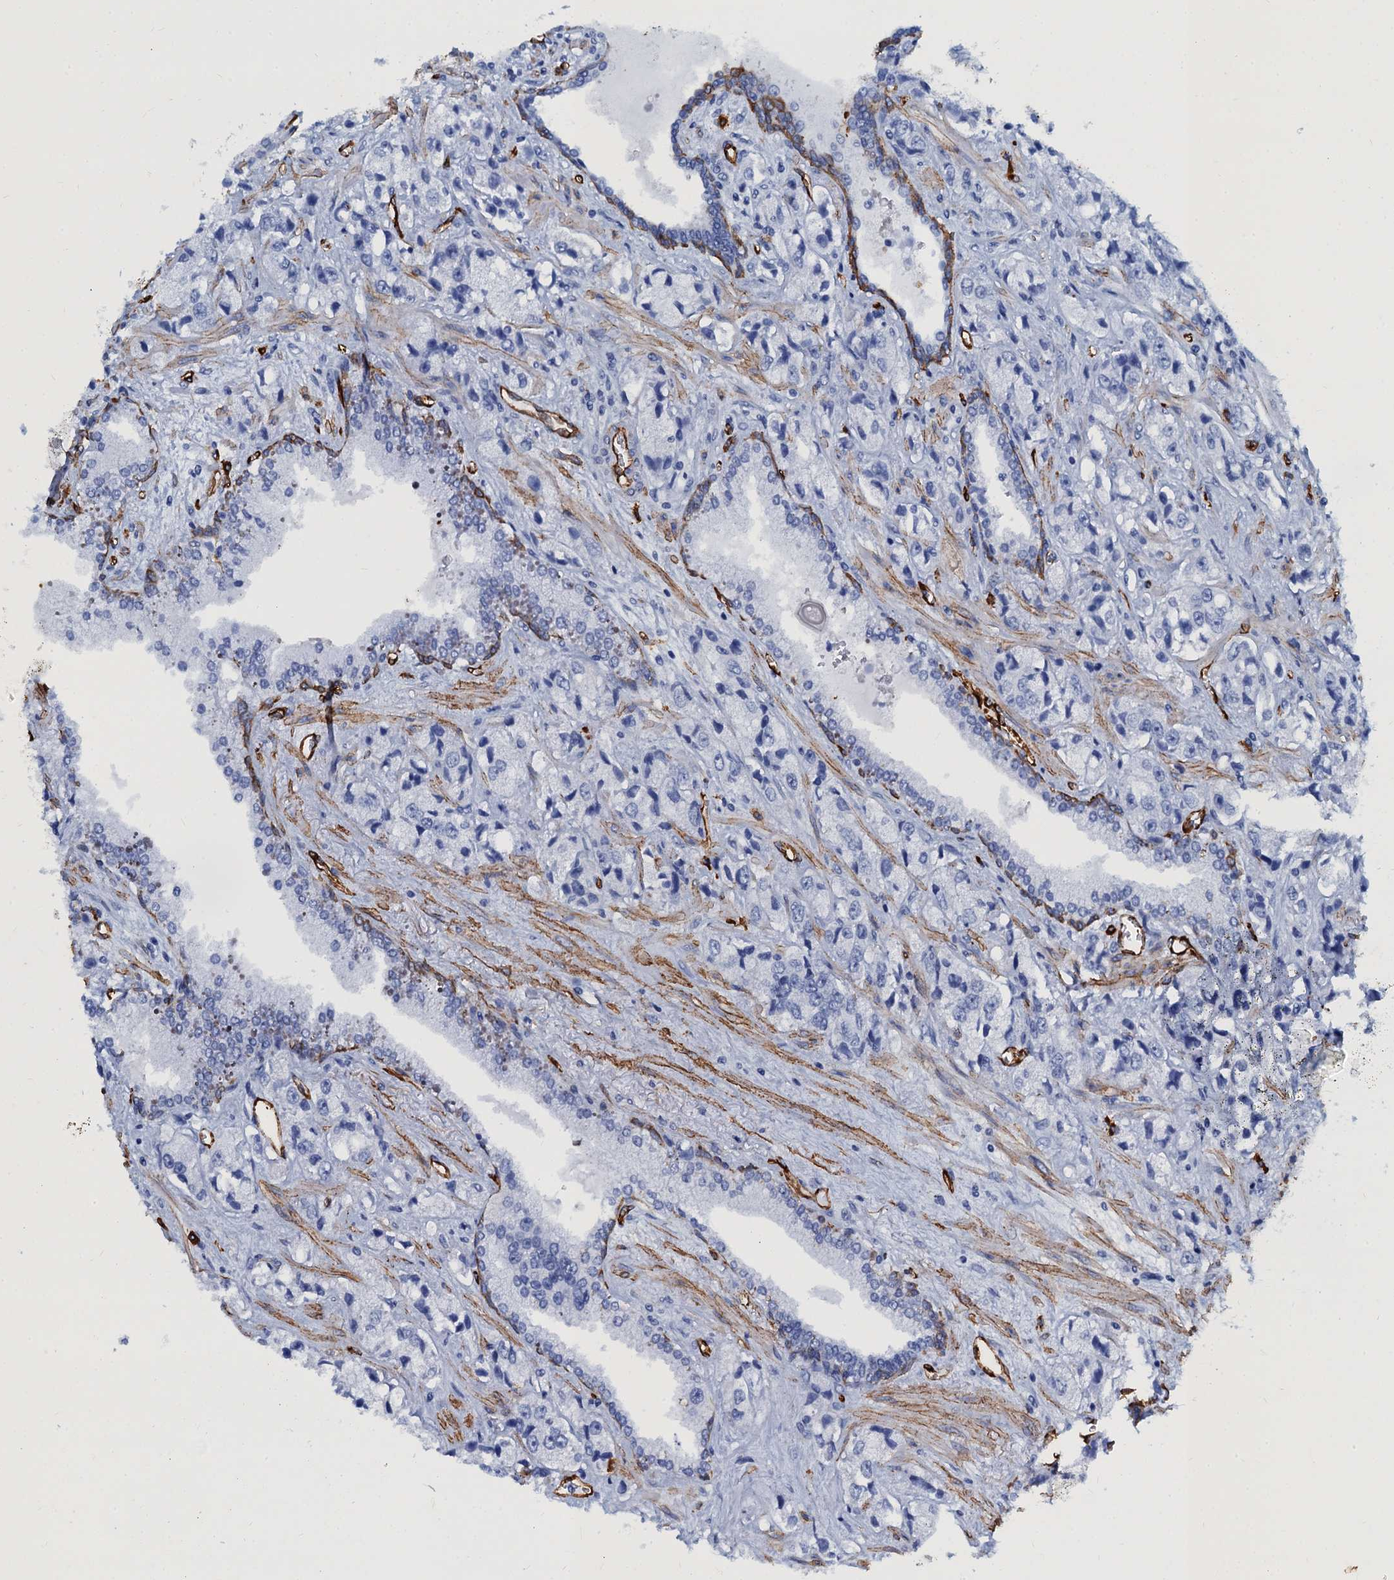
{"staining": {"intensity": "negative", "quantity": "none", "location": "none"}, "tissue": "prostate cancer", "cell_type": "Tumor cells", "image_type": "cancer", "snomed": [{"axis": "morphology", "description": "Adenocarcinoma, High grade"}, {"axis": "topography", "description": "Prostate"}], "caption": "This is a micrograph of immunohistochemistry staining of prostate cancer (adenocarcinoma (high-grade)), which shows no positivity in tumor cells. Brightfield microscopy of immunohistochemistry (IHC) stained with DAB (brown) and hematoxylin (blue), captured at high magnification.", "gene": "CAVIN2", "patient": {"sex": "male", "age": 74}}